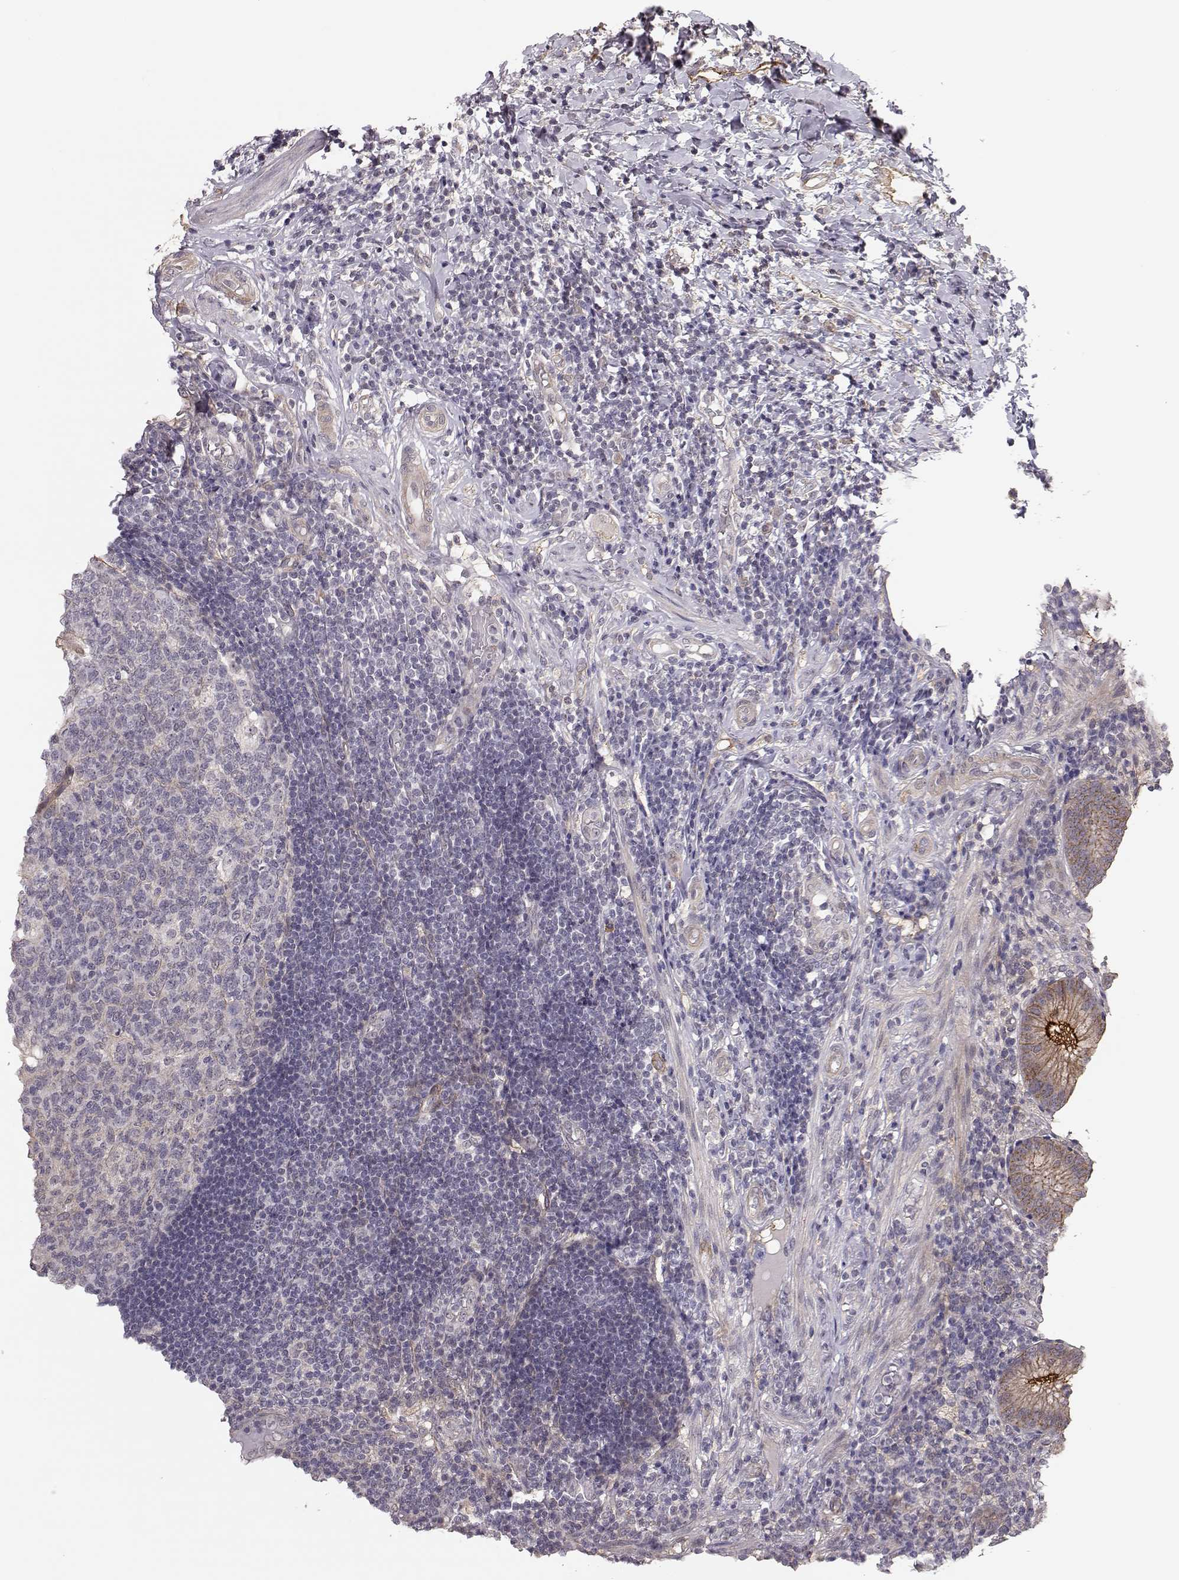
{"staining": {"intensity": "strong", "quantity": "25%-75%", "location": "cytoplasmic/membranous,nuclear"}, "tissue": "appendix", "cell_type": "Glandular cells", "image_type": "normal", "snomed": [{"axis": "morphology", "description": "Normal tissue, NOS"}, {"axis": "morphology", "description": "Inflammation, NOS"}, {"axis": "topography", "description": "Appendix"}], "caption": "An immunohistochemistry image of unremarkable tissue is shown. Protein staining in brown labels strong cytoplasmic/membranous,nuclear positivity in appendix within glandular cells.", "gene": "PLEKHG3", "patient": {"sex": "male", "age": 16}}